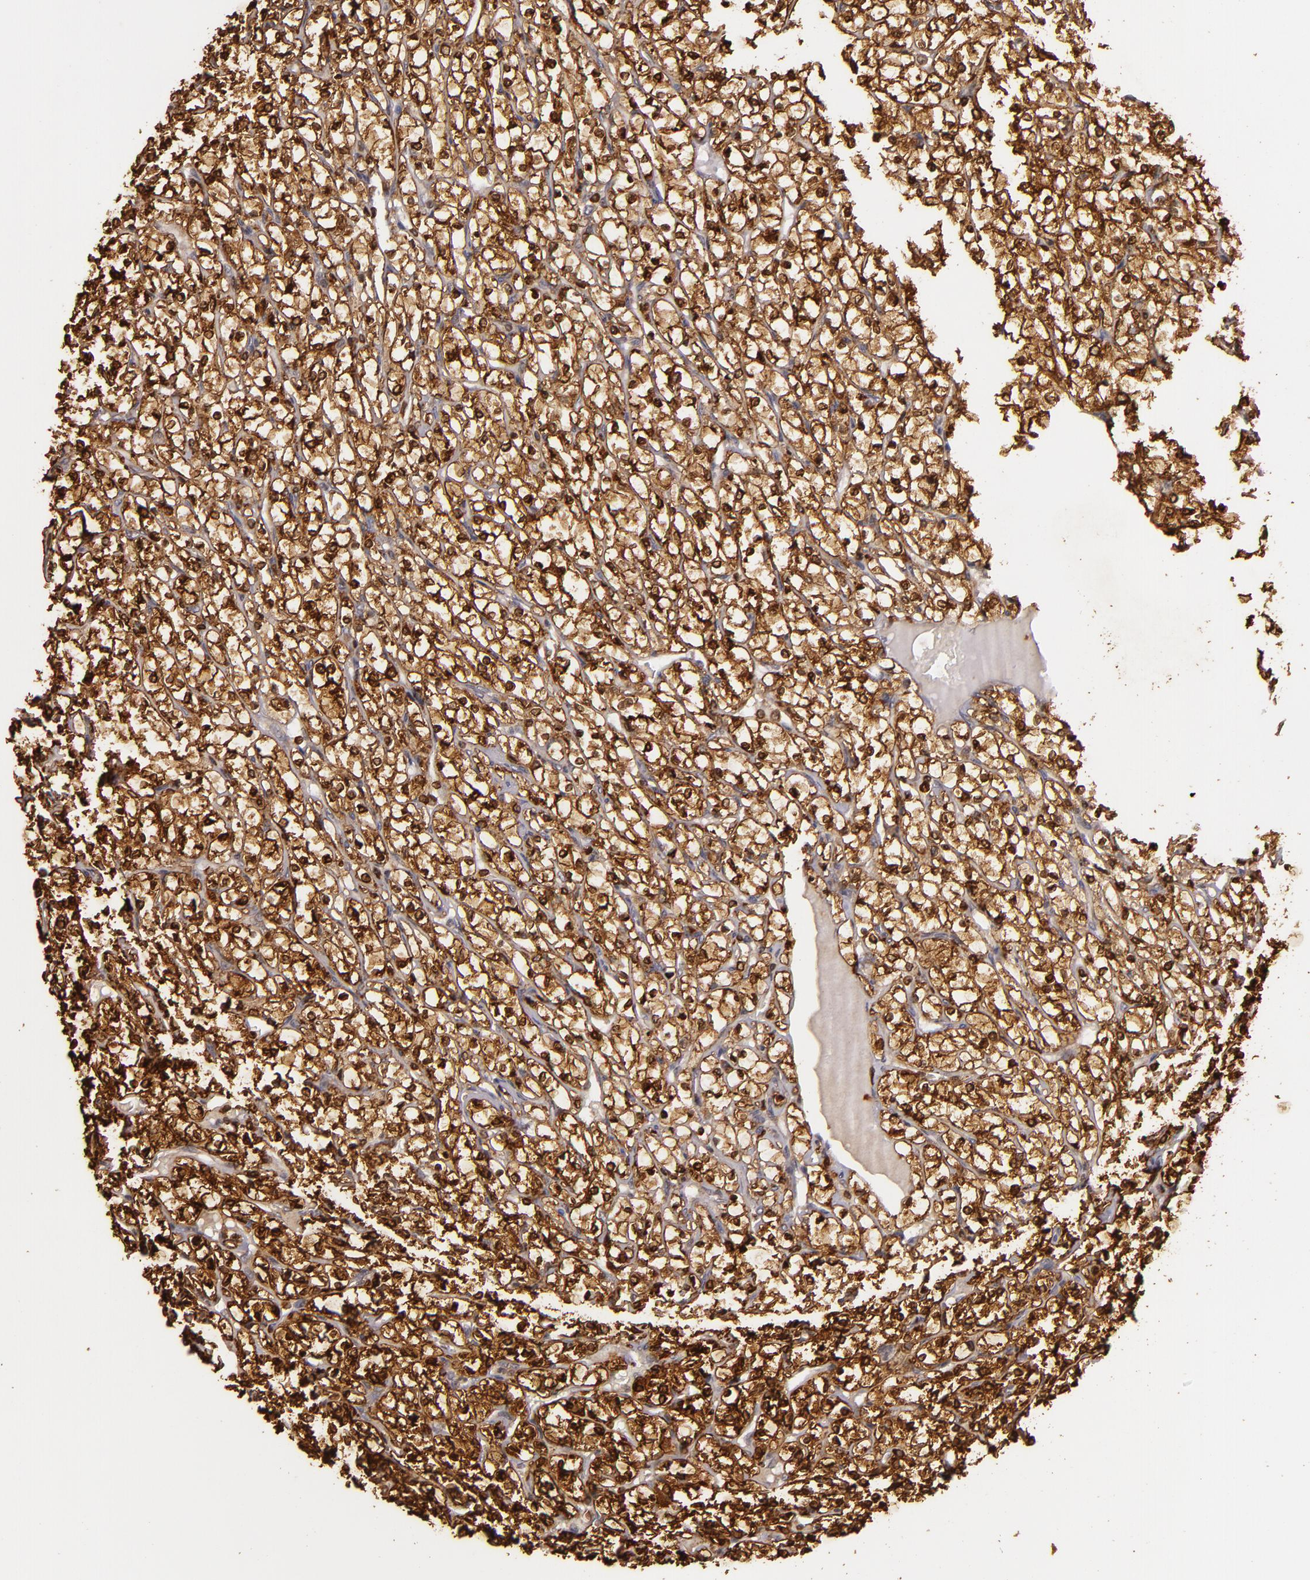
{"staining": {"intensity": "strong", "quantity": ">75%", "location": "cytoplasmic/membranous"}, "tissue": "renal cancer", "cell_type": "Tumor cells", "image_type": "cancer", "snomed": [{"axis": "morphology", "description": "Adenocarcinoma, NOS"}, {"axis": "topography", "description": "Kidney"}], "caption": "High-magnification brightfield microscopy of renal cancer stained with DAB (3,3'-diaminobenzidine) (brown) and counterstained with hematoxylin (blue). tumor cells exhibit strong cytoplasmic/membranous staining is present in approximately>75% of cells.", "gene": "SLC9A3R1", "patient": {"sex": "female", "age": 73}}